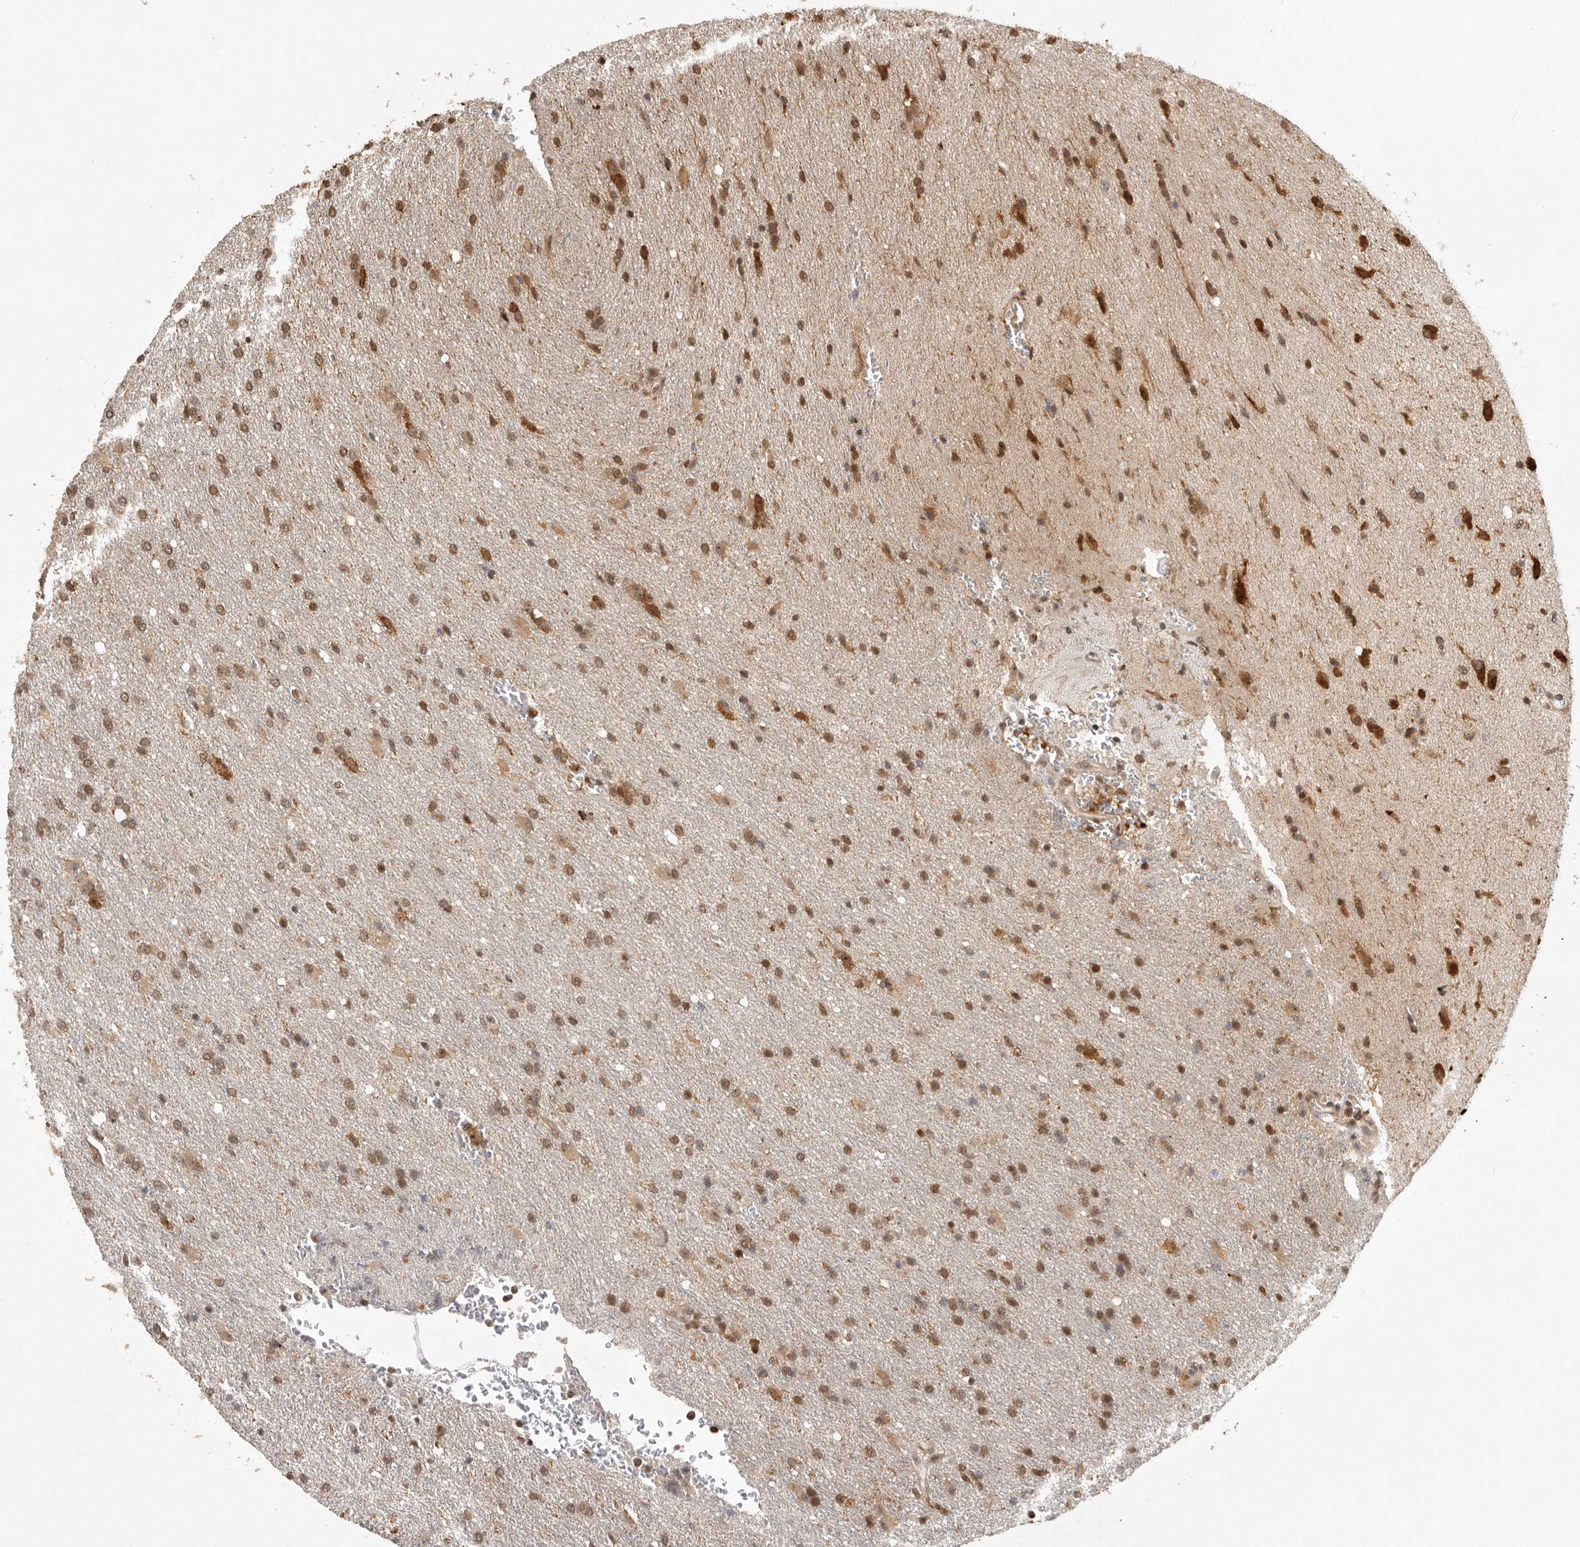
{"staining": {"intensity": "moderate", "quantity": ">75%", "location": "cytoplasmic/membranous,nuclear"}, "tissue": "glioma", "cell_type": "Tumor cells", "image_type": "cancer", "snomed": [{"axis": "morphology", "description": "Glioma, malignant, High grade"}, {"axis": "topography", "description": "Brain"}], "caption": "The image exhibits staining of glioma, revealing moderate cytoplasmic/membranous and nuclear protein expression (brown color) within tumor cells. Immunohistochemistry (ihc) stains the protein of interest in brown and the nuclei are stained blue.", "gene": "ZNF83", "patient": {"sex": "female", "age": 57}}